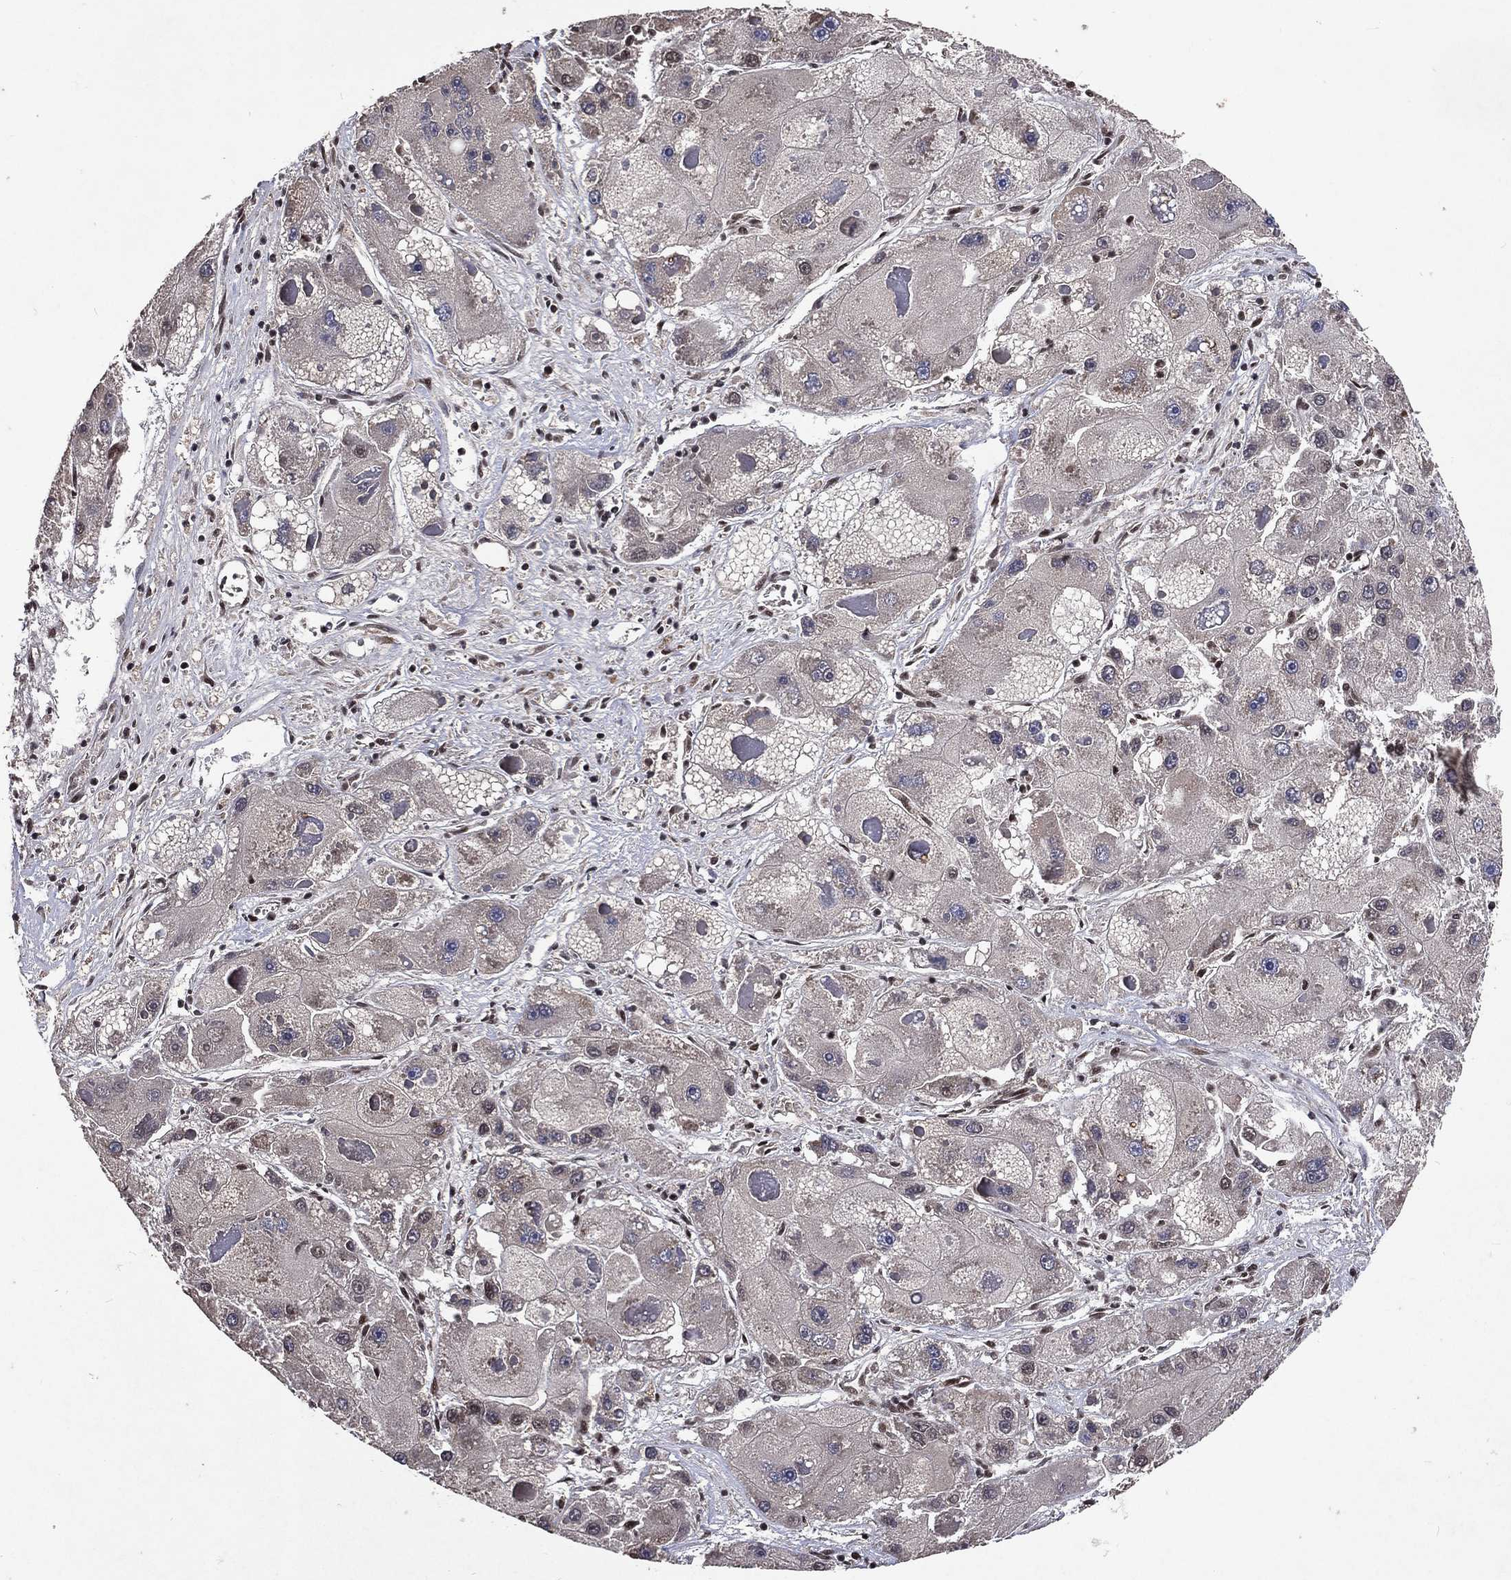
{"staining": {"intensity": "negative", "quantity": "none", "location": "none"}, "tissue": "liver cancer", "cell_type": "Tumor cells", "image_type": "cancer", "snomed": [{"axis": "morphology", "description": "Carcinoma, Hepatocellular, NOS"}, {"axis": "topography", "description": "Liver"}], "caption": "This is a histopathology image of immunohistochemistry staining of hepatocellular carcinoma (liver), which shows no positivity in tumor cells.", "gene": "DMAP1", "patient": {"sex": "female", "age": 73}}